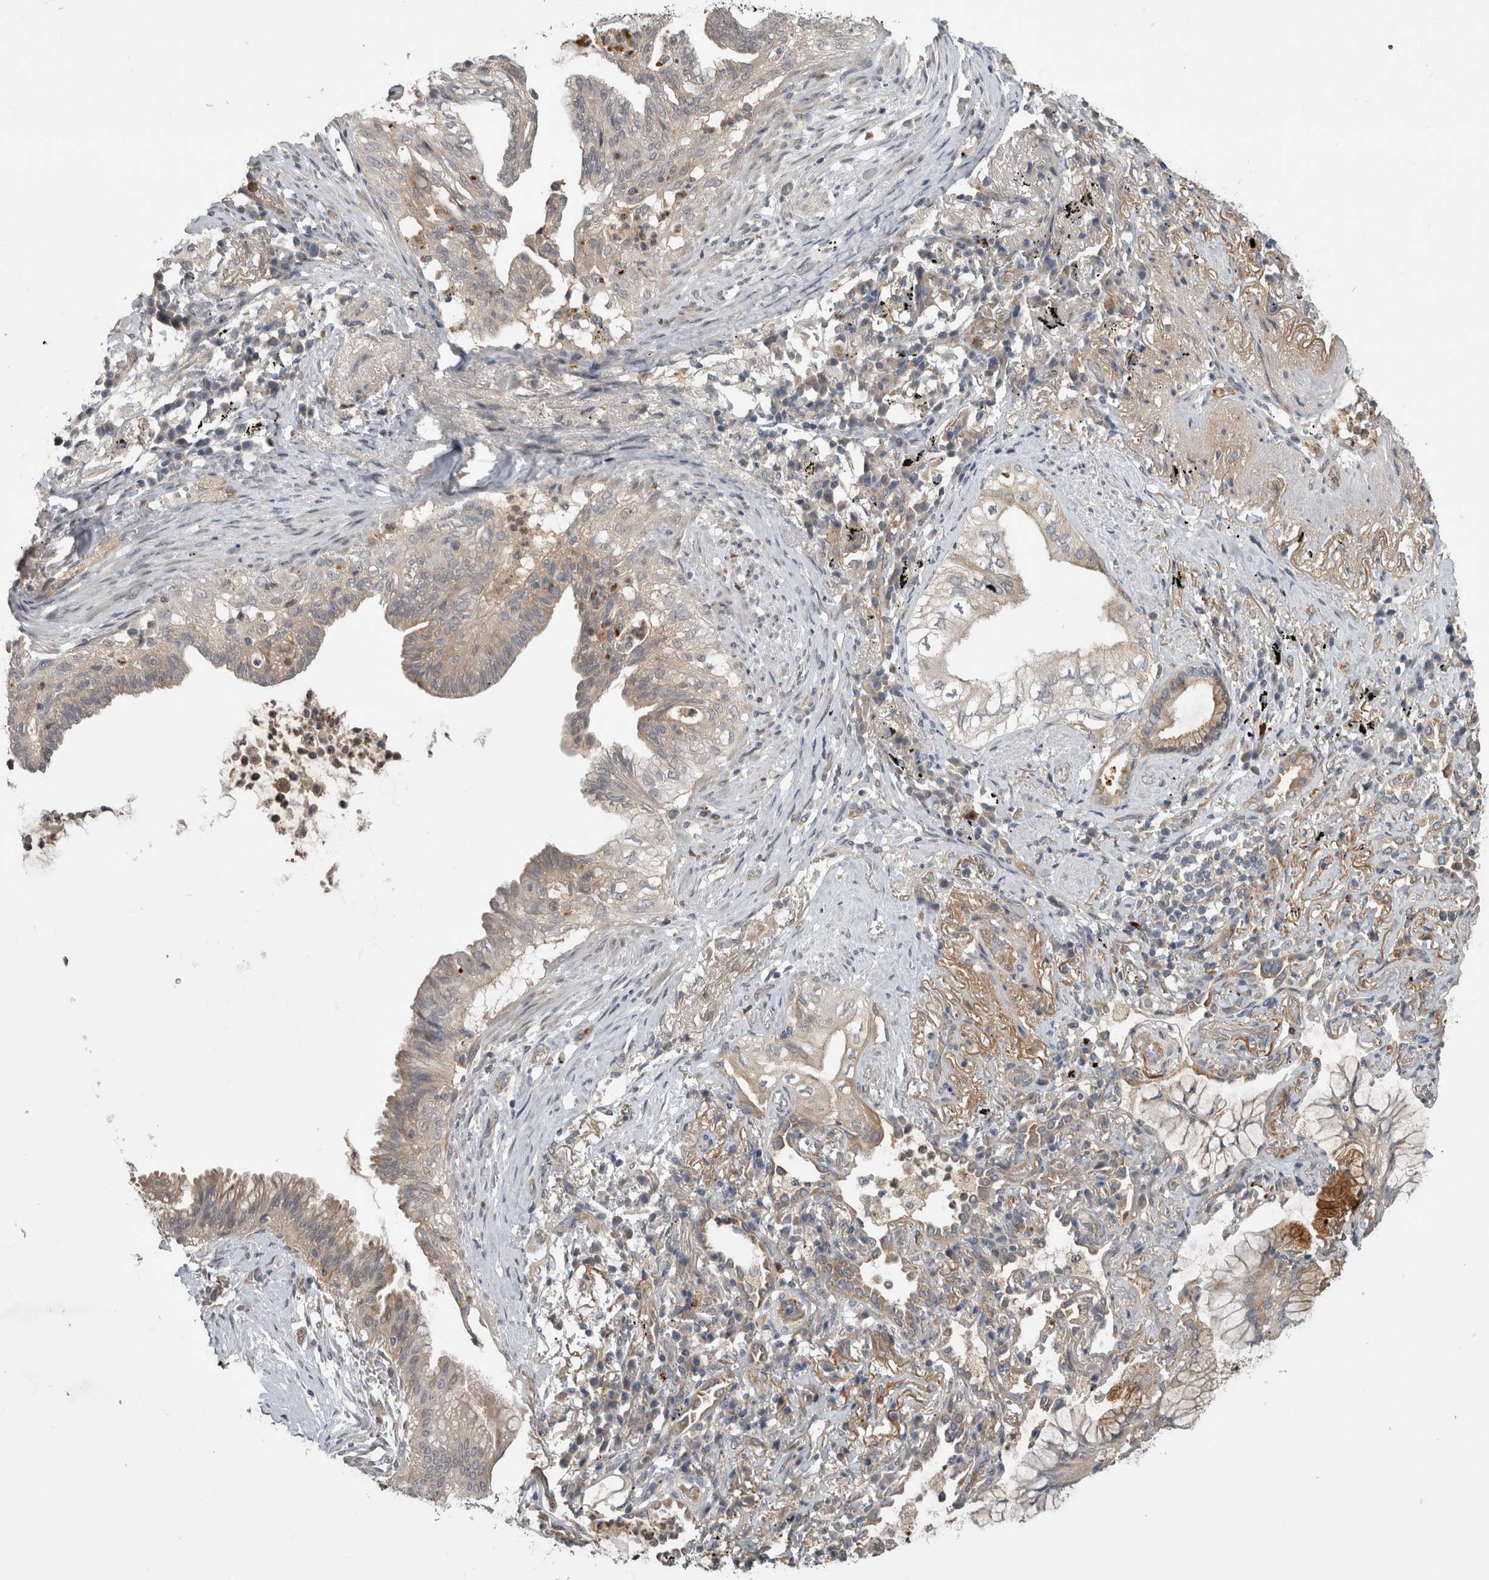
{"staining": {"intensity": "negative", "quantity": "none", "location": "none"}, "tissue": "lung cancer", "cell_type": "Tumor cells", "image_type": "cancer", "snomed": [{"axis": "morphology", "description": "Adenocarcinoma, NOS"}, {"axis": "topography", "description": "Lung"}], "caption": "DAB (3,3'-diaminobenzidine) immunohistochemical staining of human adenocarcinoma (lung) exhibits no significant expression in tumor cells.", "gene": "TRMT61B", "patient": {"sex": "female", "age": 70}}